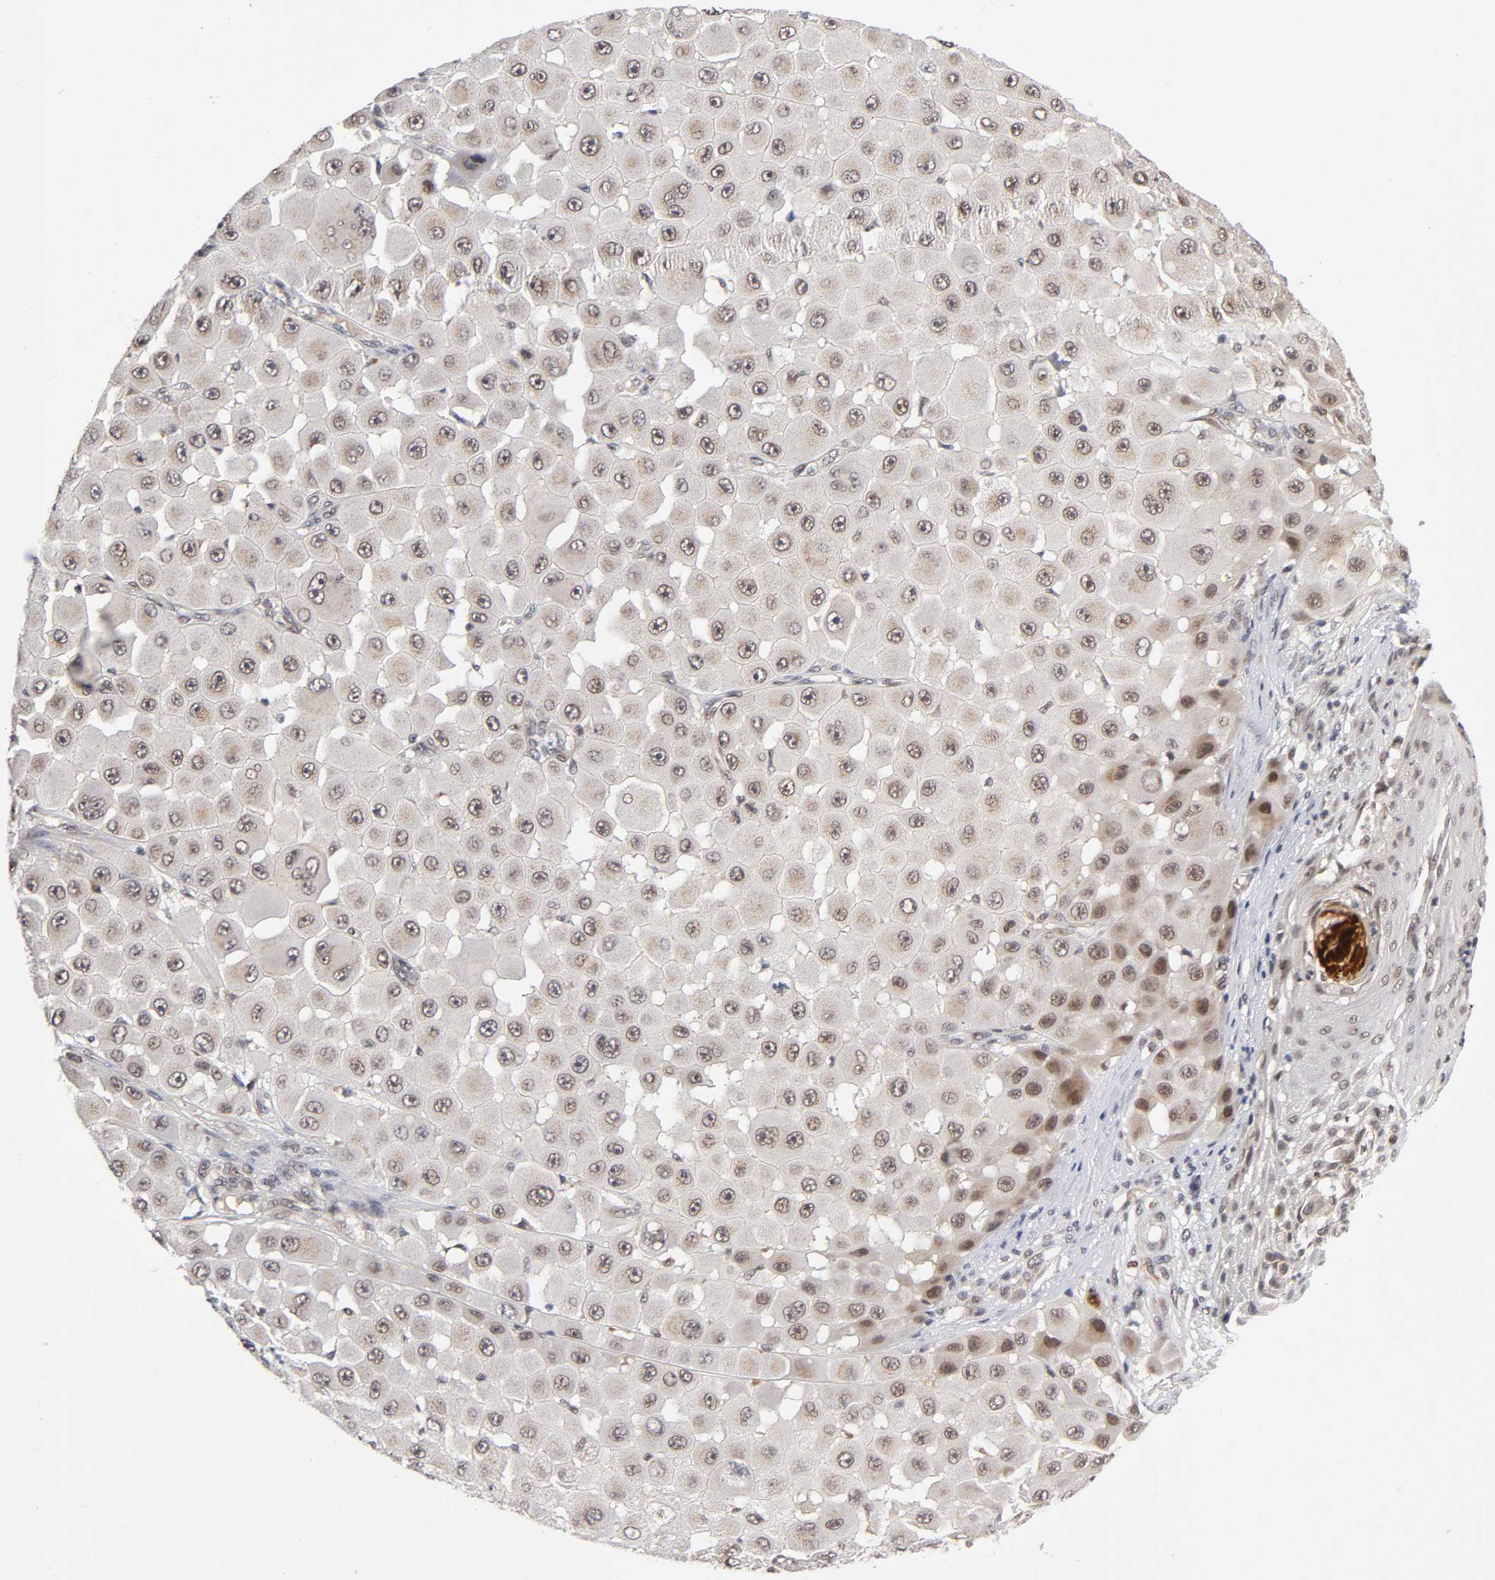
{"staining": {"intensity": "moderate", "quantity": ">75%", "location": "cytoplasmic/membranous,nuclear"}, "tissue": "melanoma", "cell_type": "Tumor cells", "image_type": "cancer", "snomed": [{"axis": "morphology", "description": "Malignant melanoma, NOS"}, {"axis": "topography", "description": "Skin"}], "caption": "A brown stain labels moderate cytoplasmic/membranous and nuclear staining of a protein in human malignant melanoma tumor cells.", "gene": "EP300", "patient": {"sex": "female", "age": 81}}